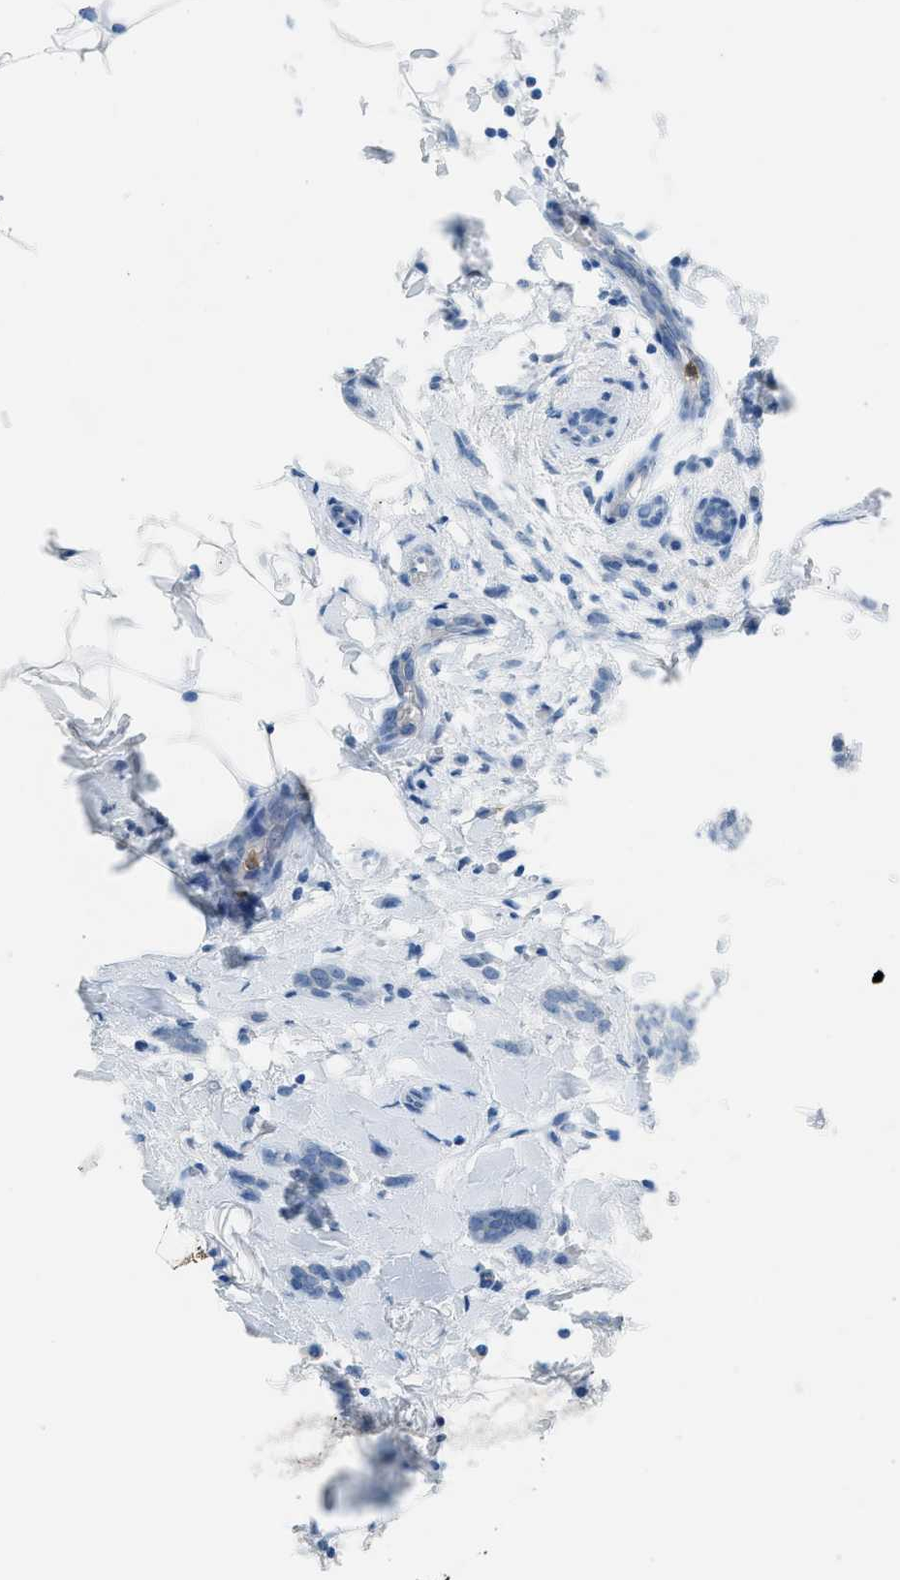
{"staining": {"intensity": "negative", "quantity": "none", "location": "none"}, "tissue": "breast cancer", "cell_type": "Tumor cells", "image_type": "cancer", "snomed": [{"axis": "morphology", "description": "Lobular carcinoma, in situ"}, {"axis": "morphology", "description": "Lobular carcinoma"}, {"axis": "topography", "description": "Breast"}], "caption": "This is an immunohistochemistry (IHC) image of lobular carcinoma in situ (breast). There is no expression in tumor cells.", "gene": "CFAP77", "patient": {"sex": "female", "age": 41}}